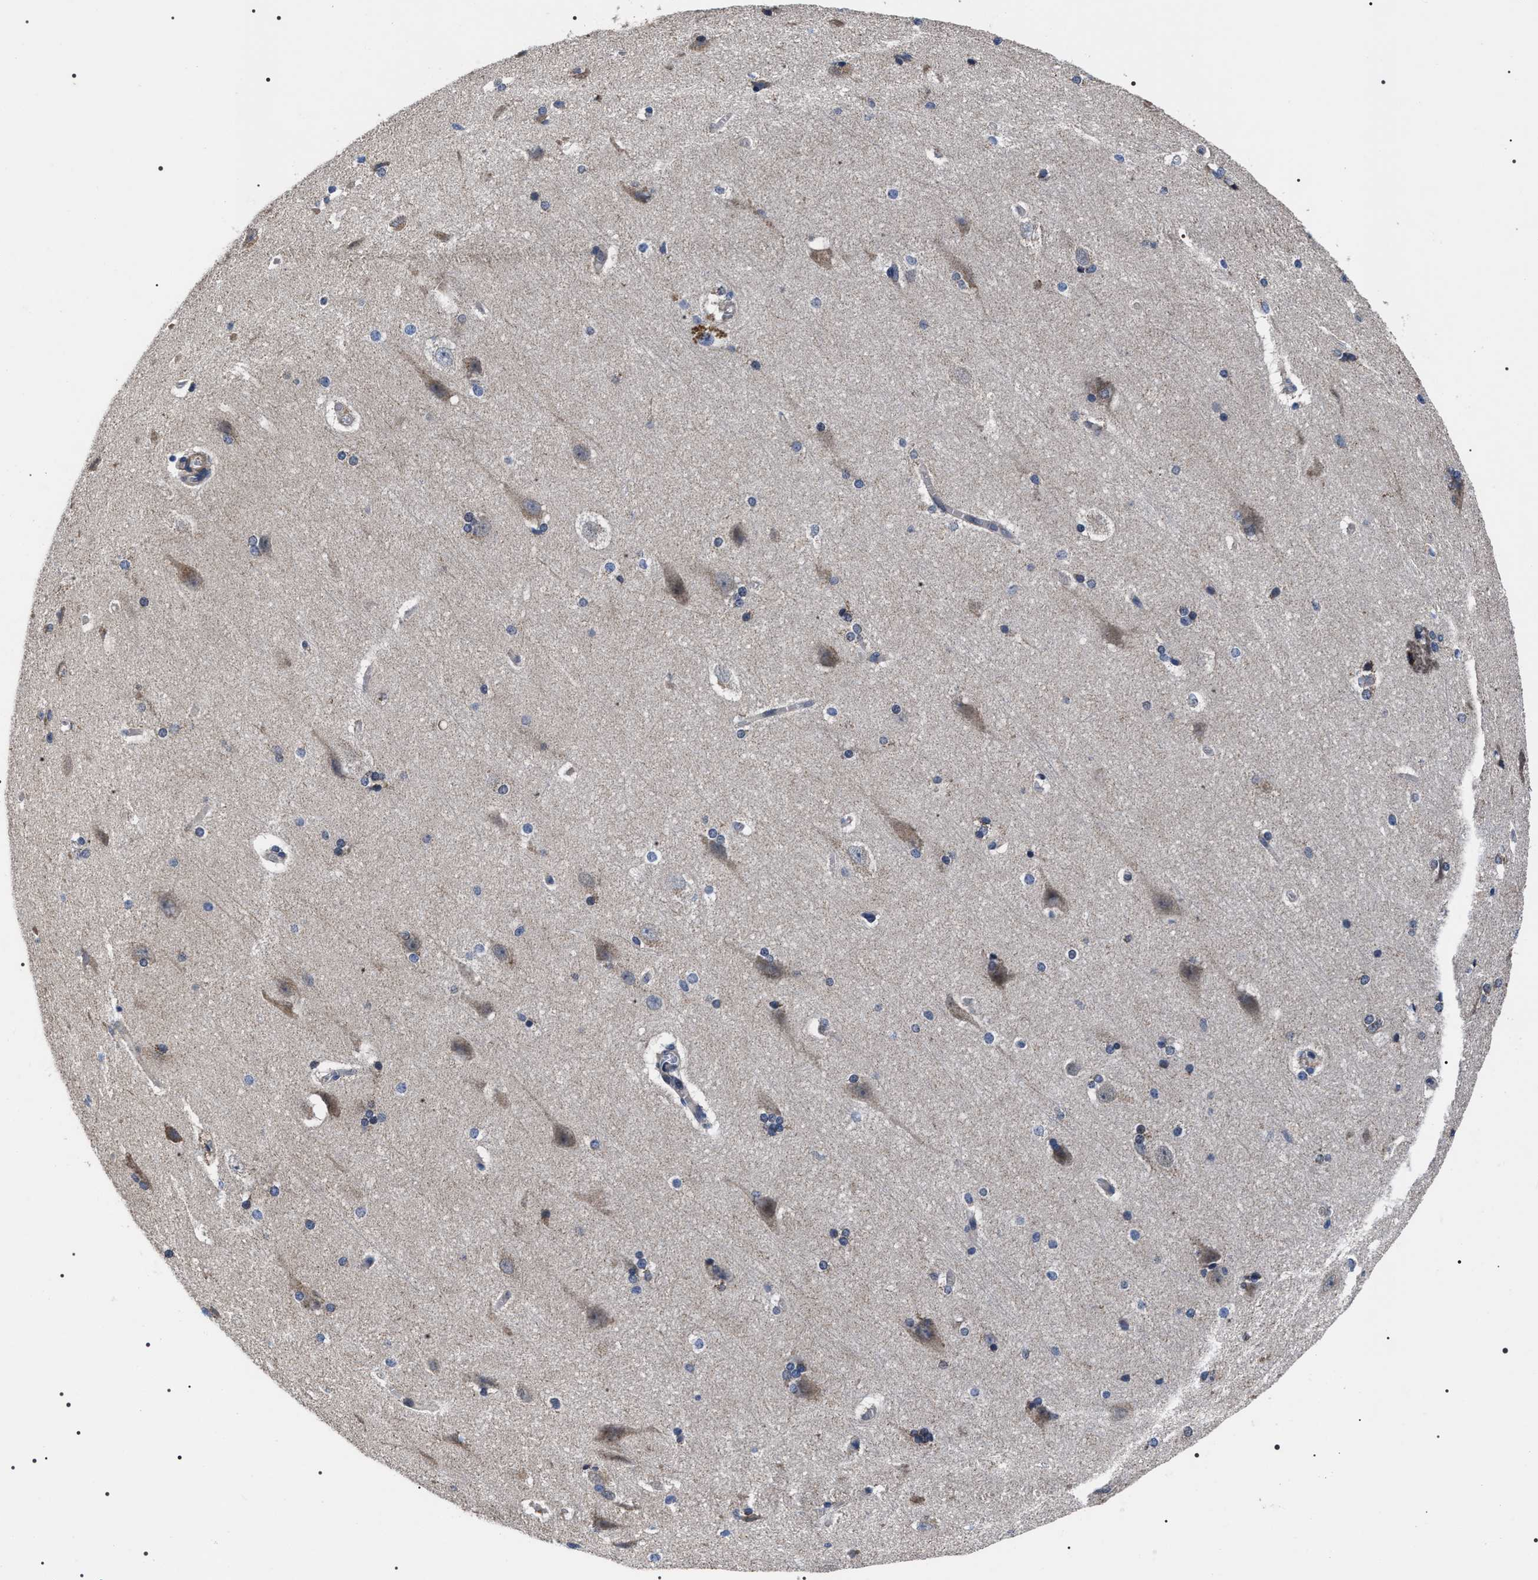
{"staining": {"intensity": "negative", "quantity": "none", "location": "none"}, "tissue": "cerebral cortex", "cell_type": "Endothelial cells", "image_type": "normal", "snomed": [{"axis": "morphology", "description": "Normal tissue, NOS"}, {"axis": "topography", "description": "Cerebral cortex"}, {"axis": "topography", "description": "Hippocampus"}], "caption": "IHC of normal cerebral cortex demonstrates no staining in endothelial cells.", "gene": "MIS18A", "patient": {"sex": "female", "age": 19}}